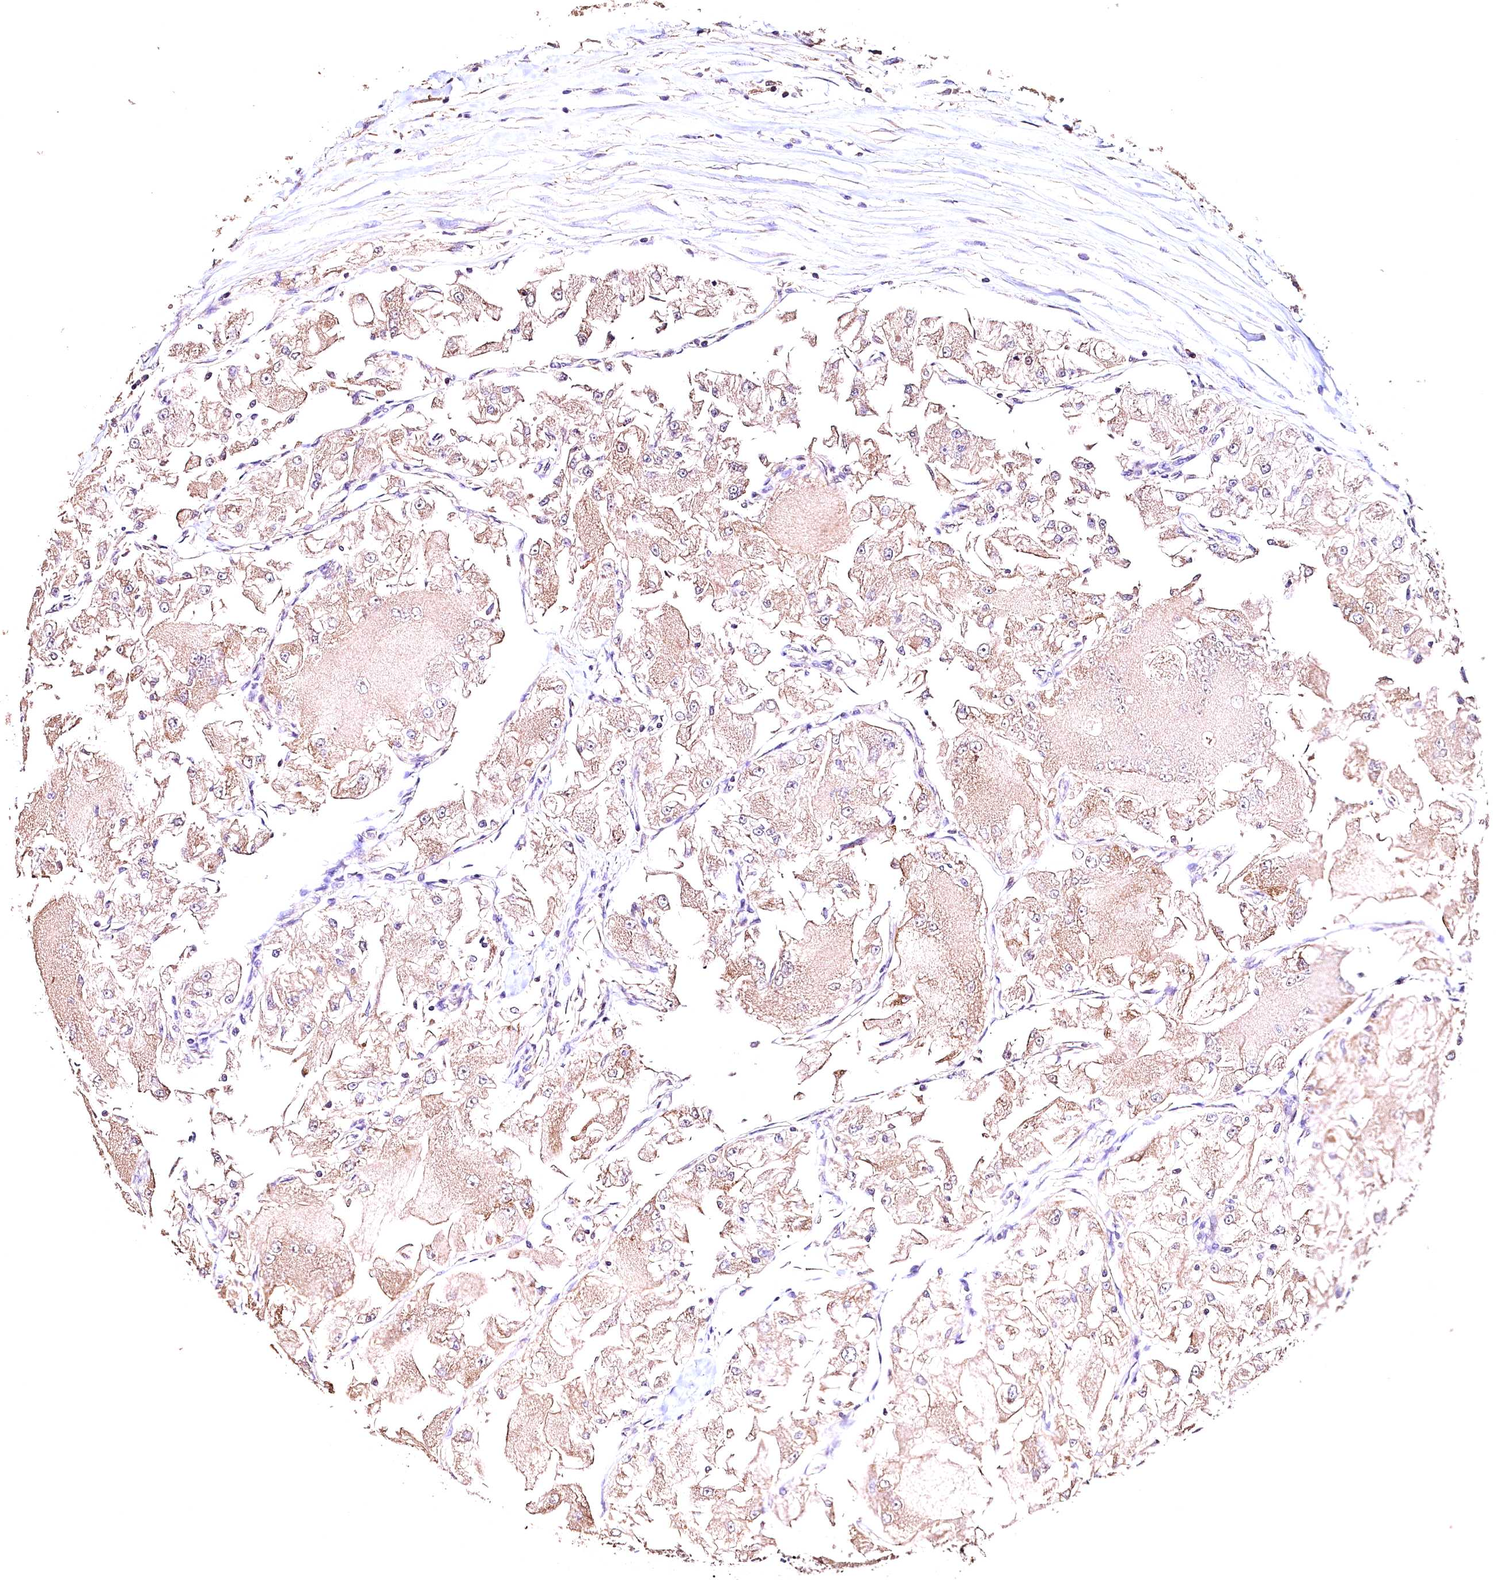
{"staining": {"intensity": "weak", "quantity": ">75%", "location": "cytoplasmic/membranous"}, "tissue": "renal cancer", "cell_type": "Tumor cells", "image_type": "cancer", "snomed": [{"axis": "morphology", "description": "Adenocarcinoma, NOS"}, {"axis": "topography", "description": "Kidney"}], "caption": "This image reveals immunohistochemistry (IHC) staining of renal adenocarcinoma, with low weak cytoplasmic/membranous positivity in about >75% of tumor cells.", "gene": "OAS3", "patient": {"sex": "female", "age": 72}}